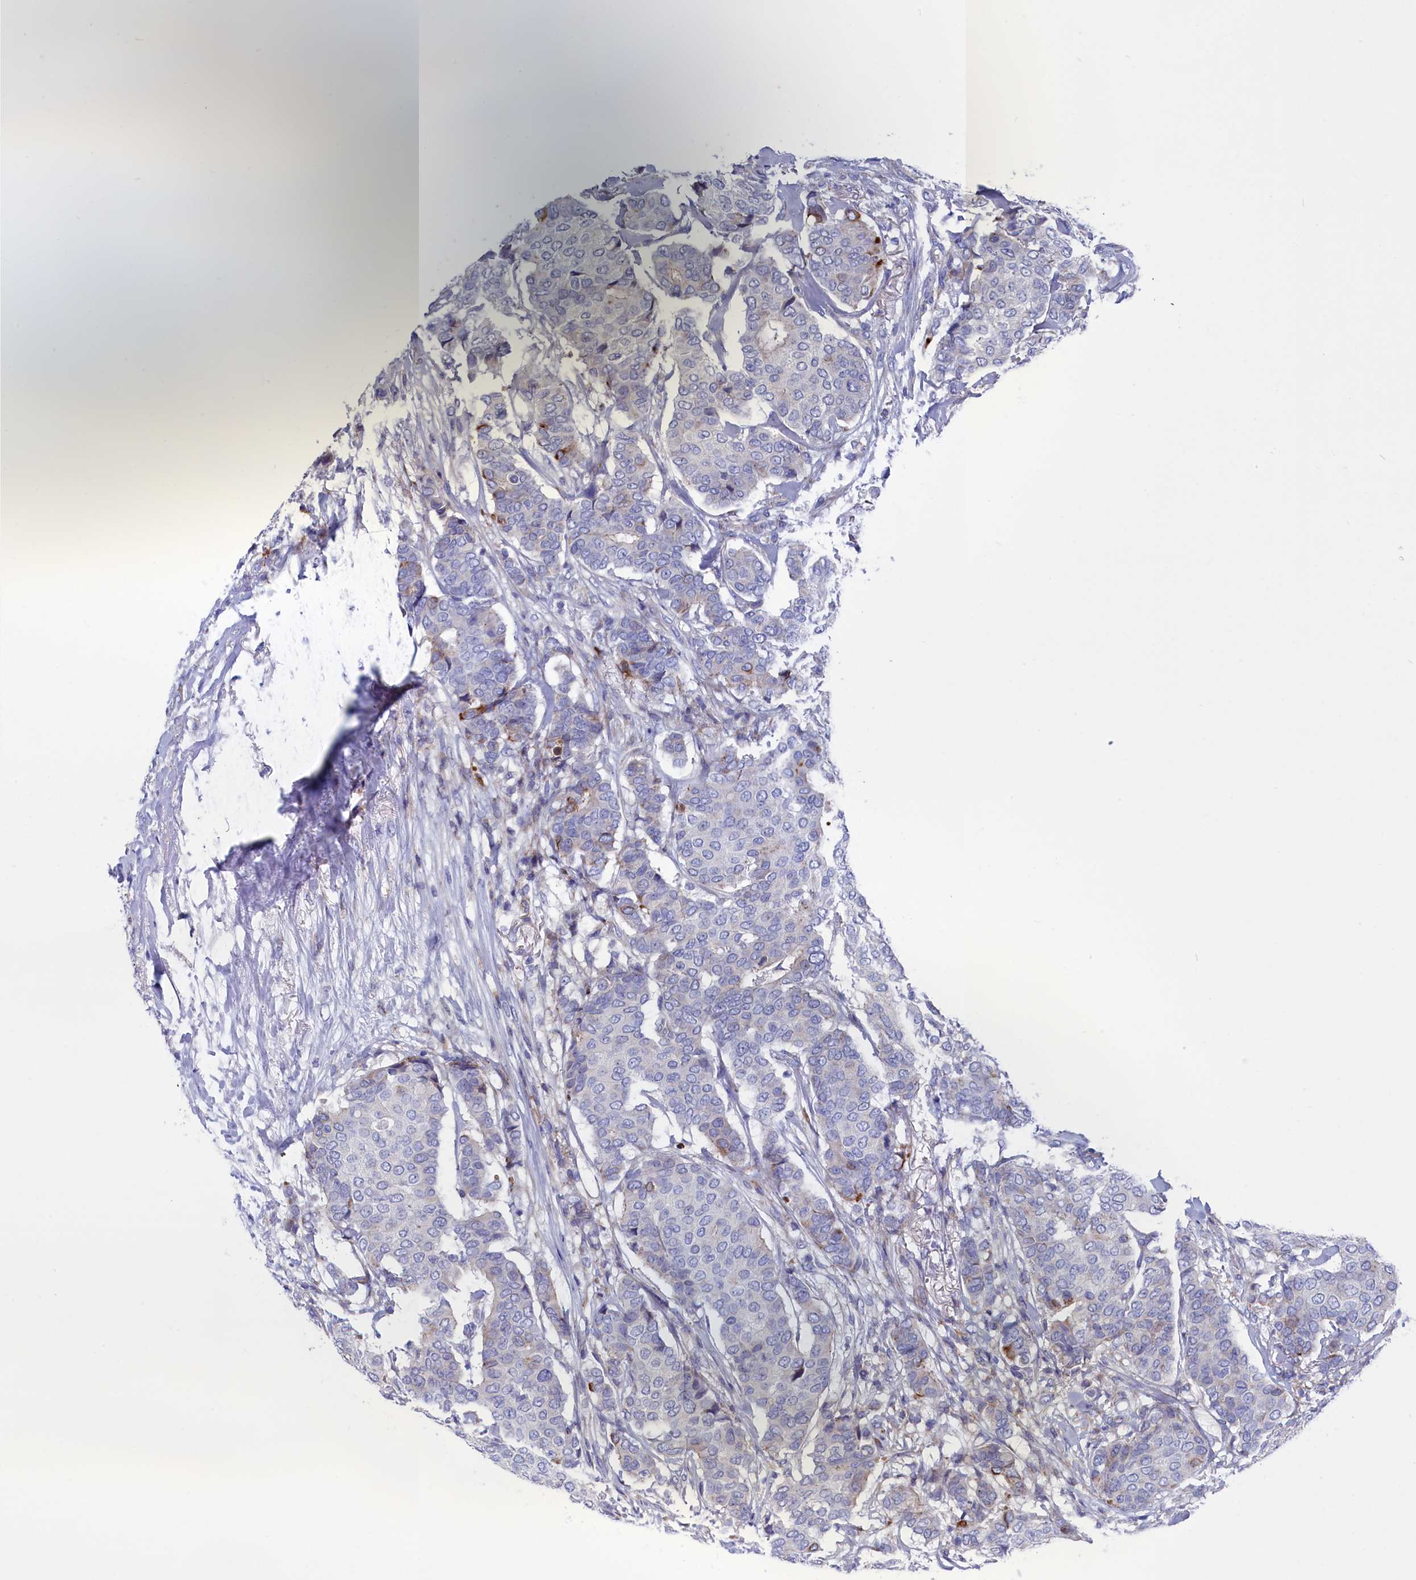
{"staining": {"intensity": "moderate", "quantity": "<25%", "location": "cytoplasmic/membranous"}, "tissue": "breast cancer", "cell_type": "Tumor cells", "image_type": "cancer", "snomed": [{"axis": "morphology", "description": "Duct carcinoma"}, {"axis": "topography", "description": "Breast"}], "caption": "Immunohistochemical staining of breast cancer reveals low levels of moderate cytoplasmic/membranous protein positivity in about <25% of tumor cells.", "gene": "NUDT7", "patient": {"sex": "female", "age": 75}}